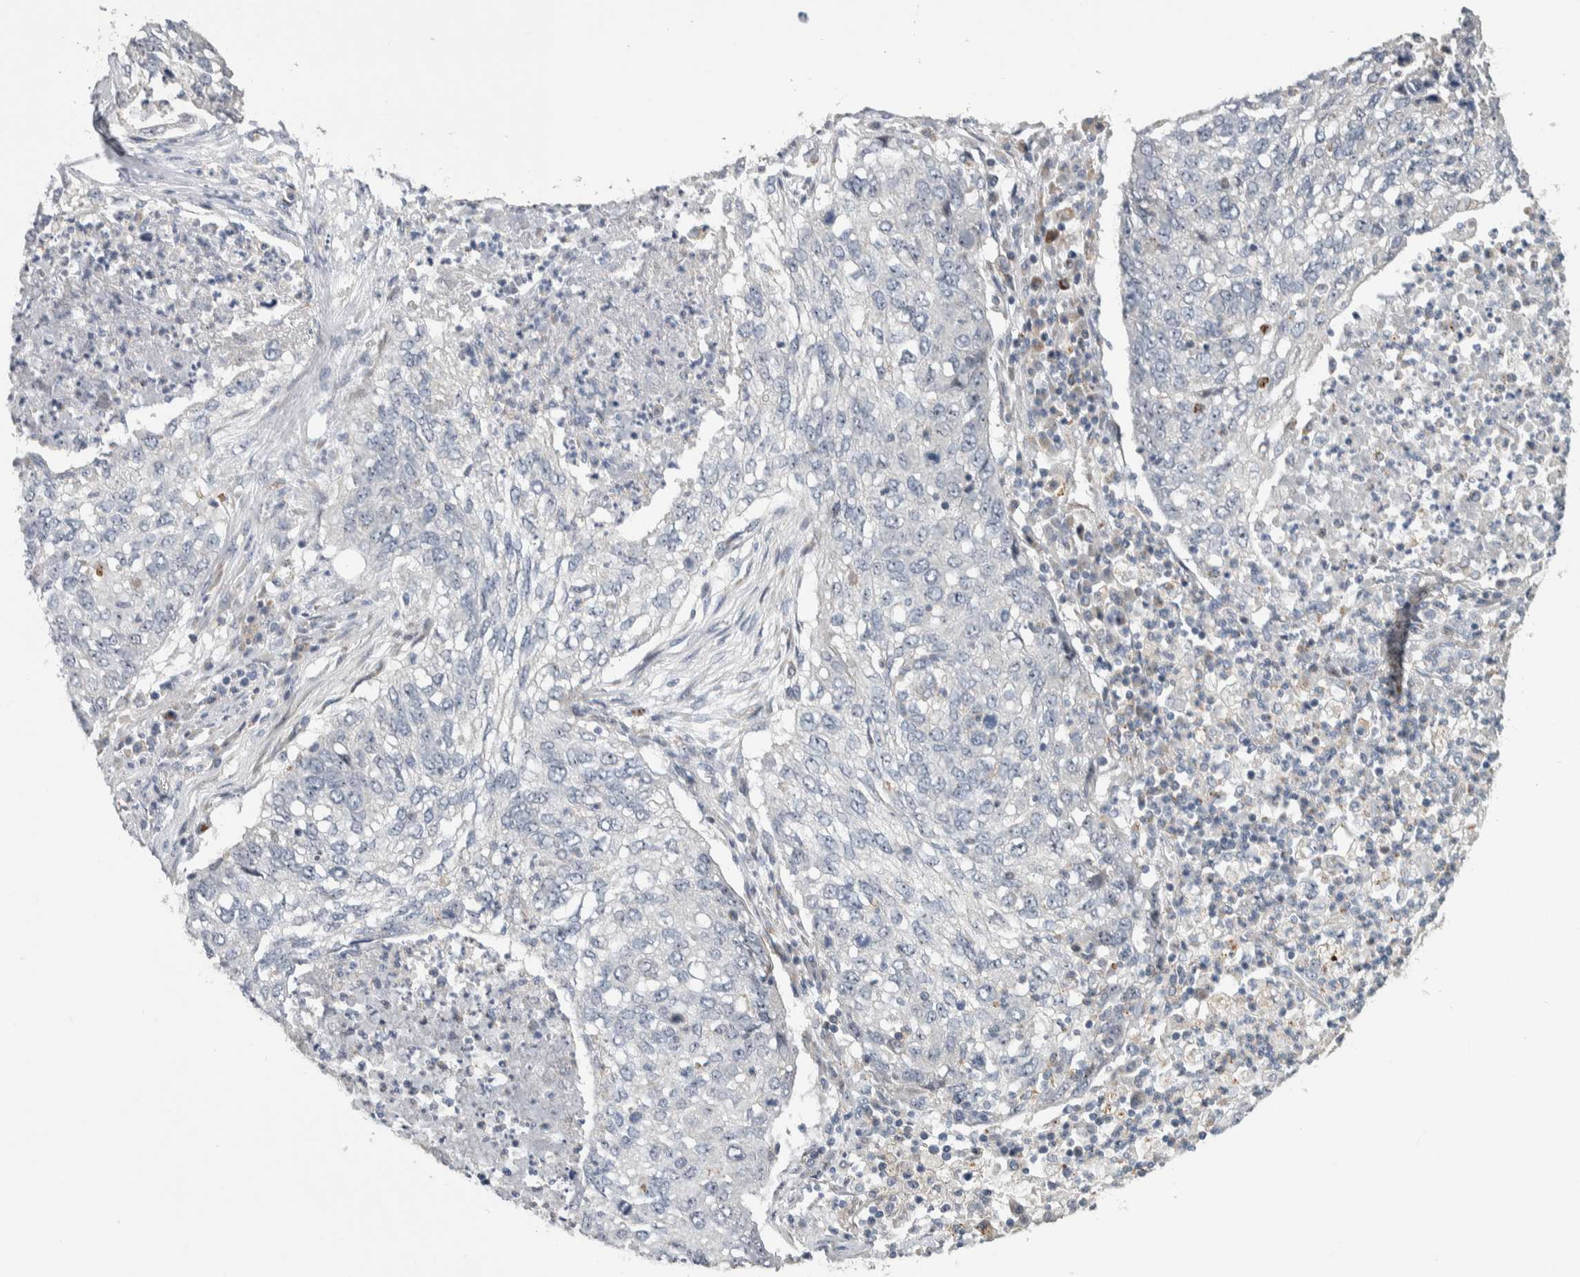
{"staining": {"intensity": "negative", "quantity": "none", "location": "none"}, "tissue": "lung cancer", "cell_type": "Tumor cells", "image_type": "cancer", "snomed": [{"axis": "morphology", "description": "Squamous cell carcinoma, NOS"}, {"axis": "topography", "description": "Lung"}], "caption": "IHC histopathology image of neoplastic tissue: human lung cancer (squamous cell carcinoma) stained with DAB (3,3'-diaminobenzidine) reveals no significant protein positivity in tumor cells.", "gene": "PRRG4", "patient": {"sex": "female", "age": 63}}